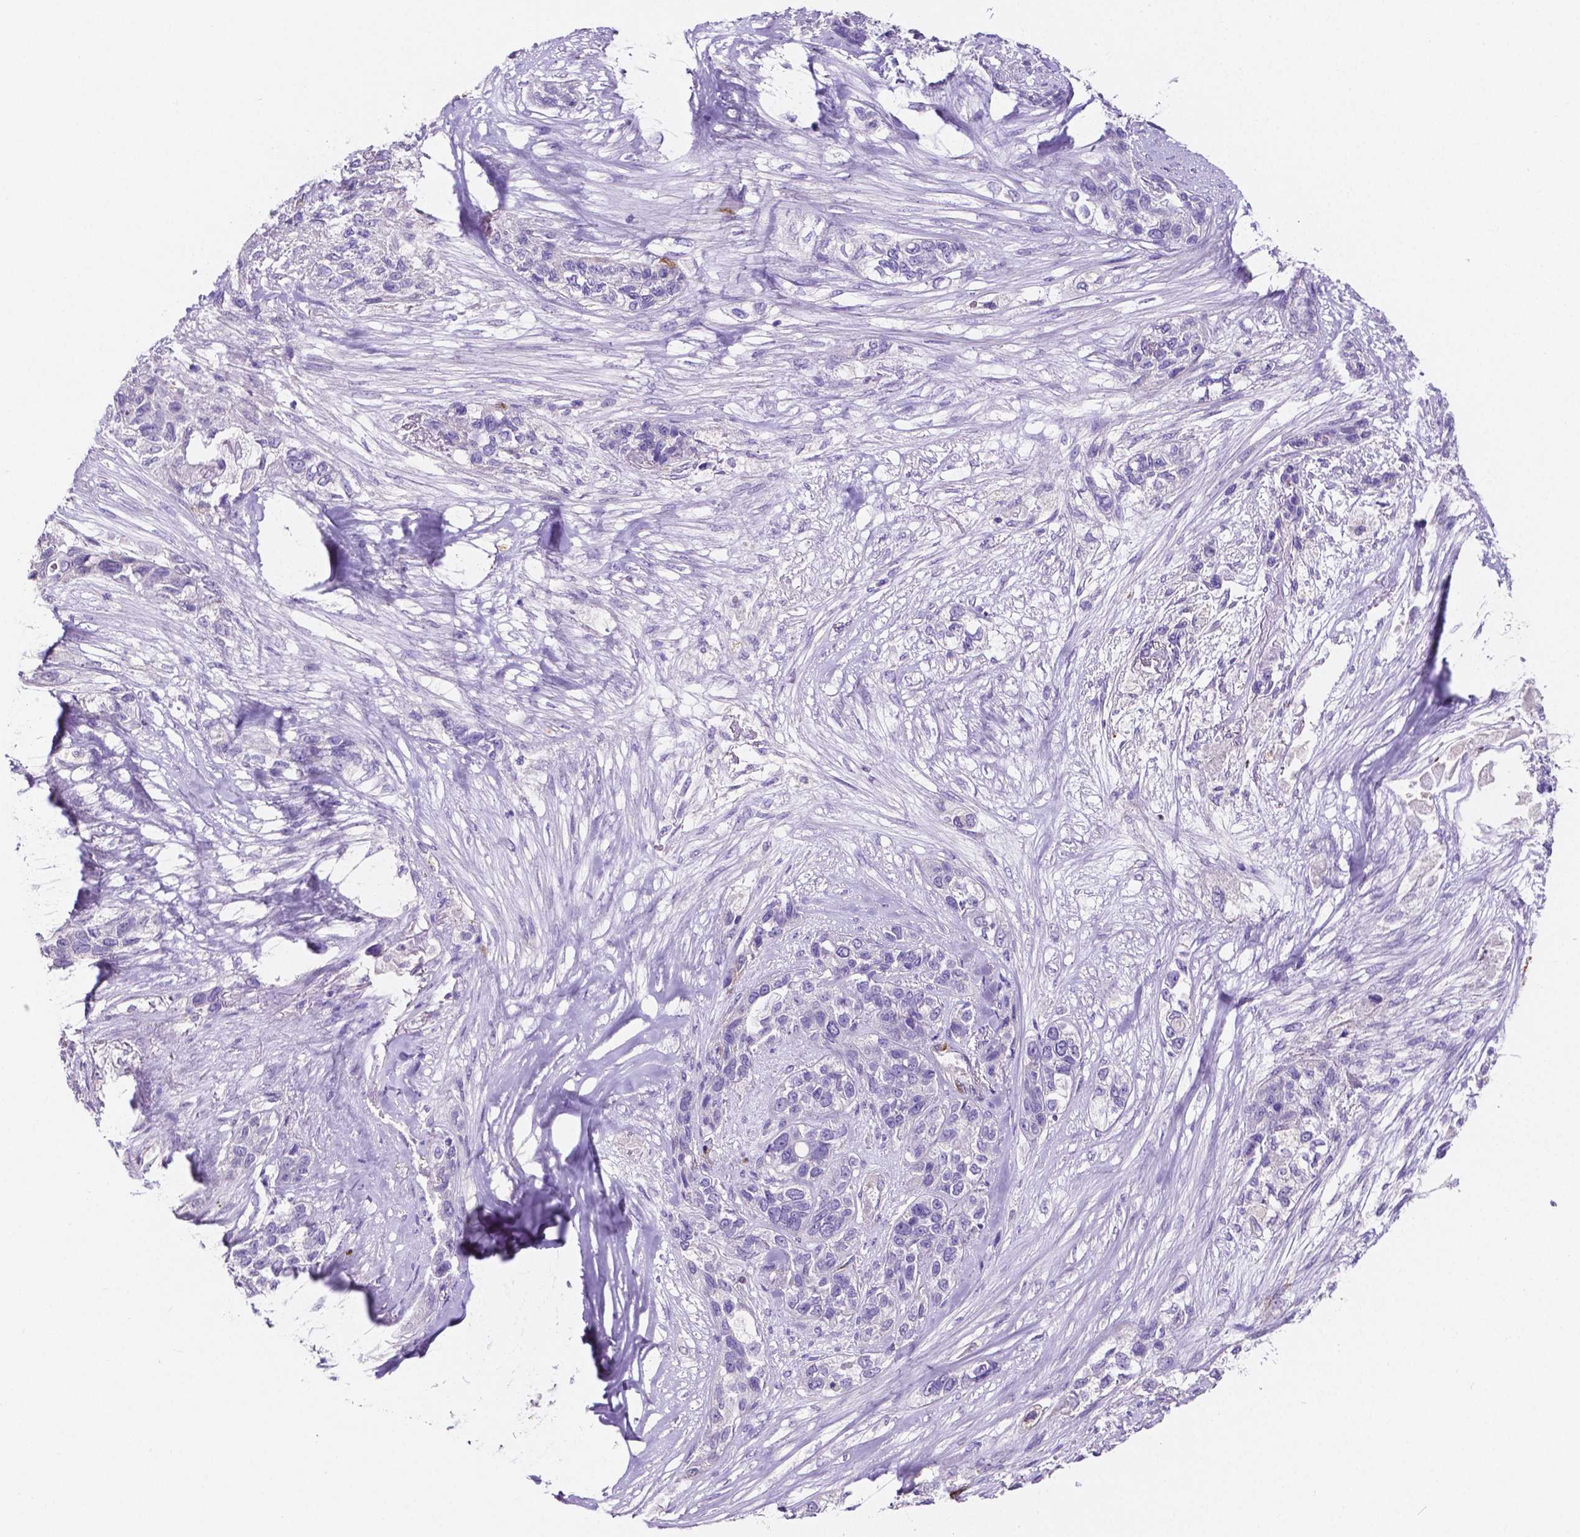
{"staining": {"intensity": "negative", "quantity": "none", "location": "none"}, "tissue": "lung cancer", "cell_type": "Tumor cells", "image_type": "cancer", "snomed": [{"axis": "morphology", "description": "Squamous cell carcinoma, NOS"}, {"axis": "topography", "description": "Lung"}], "caption": "IHC micrograph of neoplastic tissue: lung cancer (squamous cell carcinoma) stained with DAB (3,3'-diaminobenzidine) displays no significant protein expression in tumor cells. (DAB immunohistochemistry with hematoxylin counter stain).", "gene": "MMP9", "patient": {"sex": "female", "age": 70}}